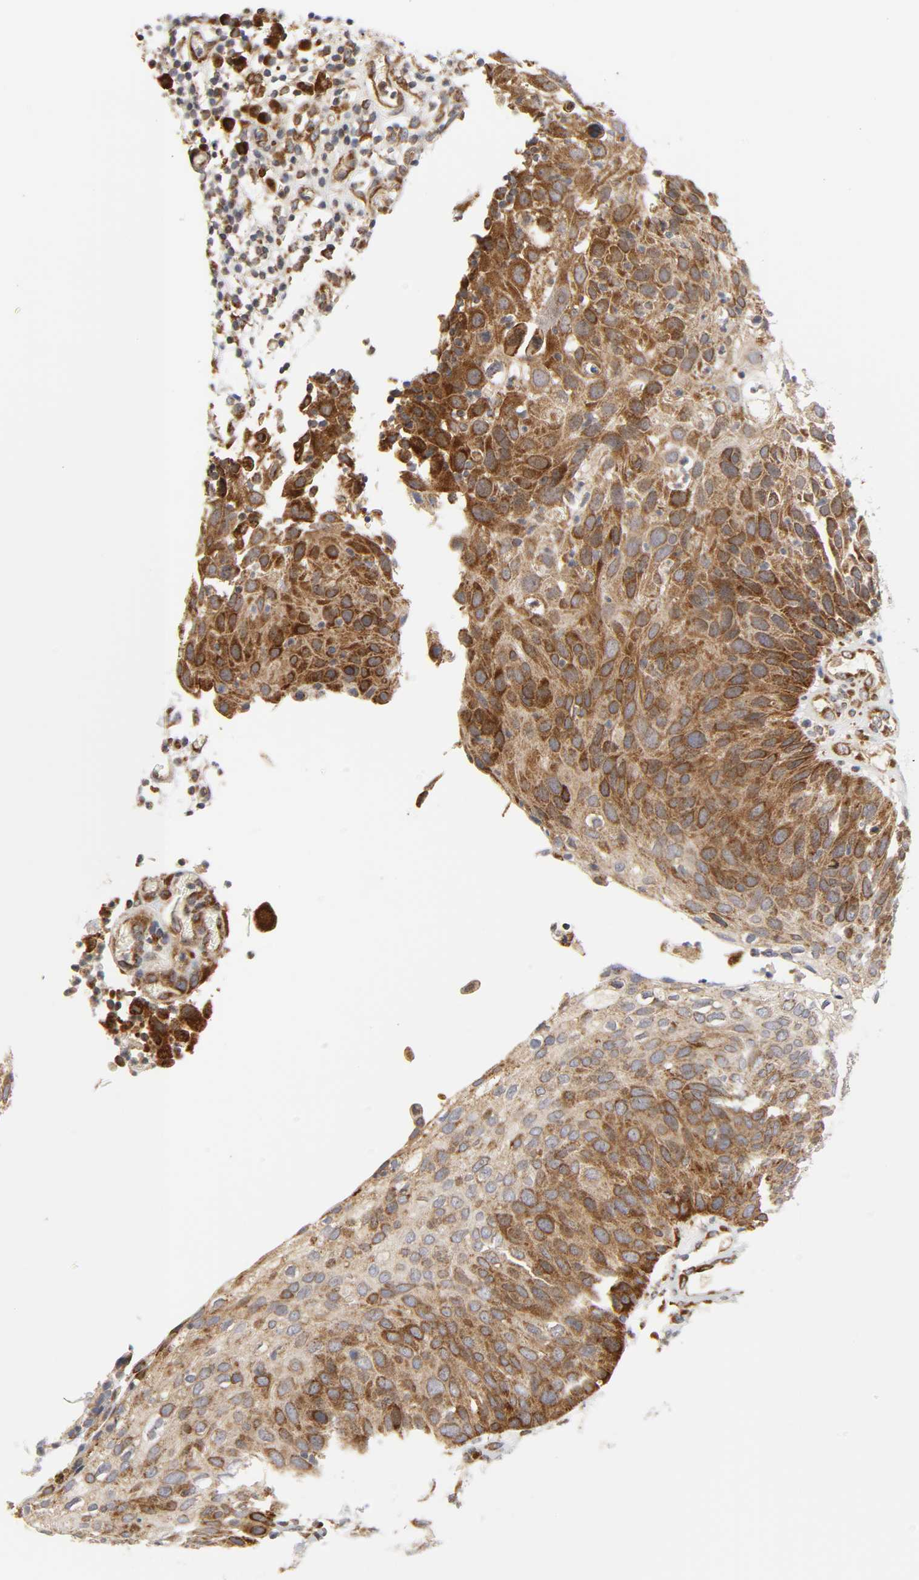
{"staining": {"intensity": "moderate", "quantity": ">75%", "location": "cytoplasmic/membranous"}, "tissue": "skin cancer", "cell_type": "Tumor cells", "image_type": "cancer", "snomed": [{"axis": "morphology", "description": "Squamous cell carcinoma, NOS"}, {"axis": "topography", "description": "Skin"}], "caption": "IHC staining of skin cancer, which exhibits medium levels of moderate cytoplasmic/membranous positivity in approximately >75% of tumor cells indicating moderate cytoplasmic/membranous protein positivity. The staining was performed using DAB (brown) for protein detection and nuclei were counterstained in hematoxylin (blue).", "gene": "BAX", "patient": {"sex": "male", "age": 87}}